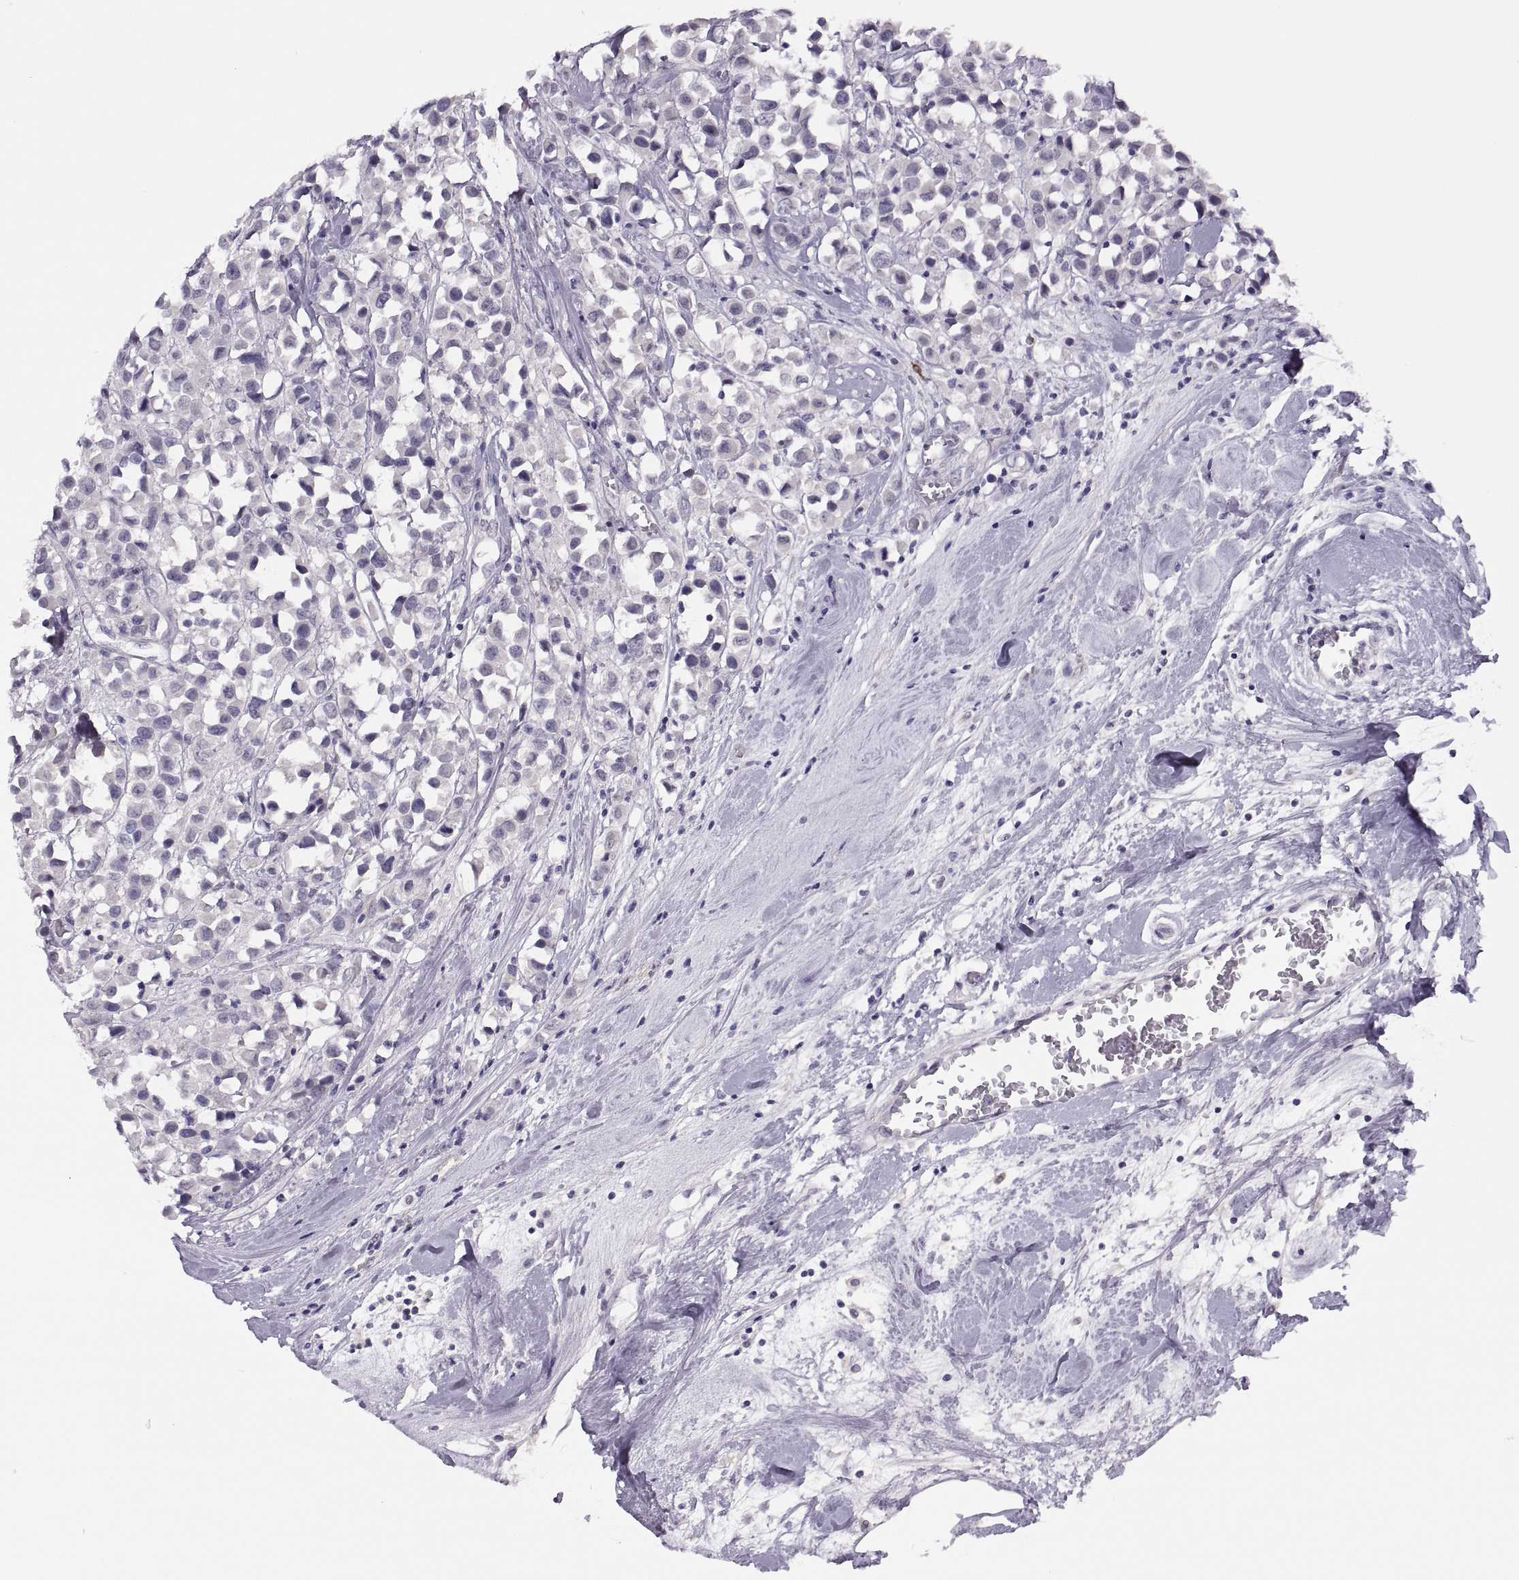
{"staining": {"intensity": "negative", "quantity": "none", "location": "none"}, "tissue": "breast cancer", "cell_type": "Tumor cells", "image_type": "cancer", "snomed": [{"axis": "morphology", "description": "Duct carcinoma"}, {"axis": "topography", "description": "Breast"}], "caption": "Breast cancer (invasive ductal carcinoma) stained for a protein using immunohistochemistry demonstrates no expression tumor cells.", "gene": "CHCT1", "patient": {"sex": "female", "age": 61}}